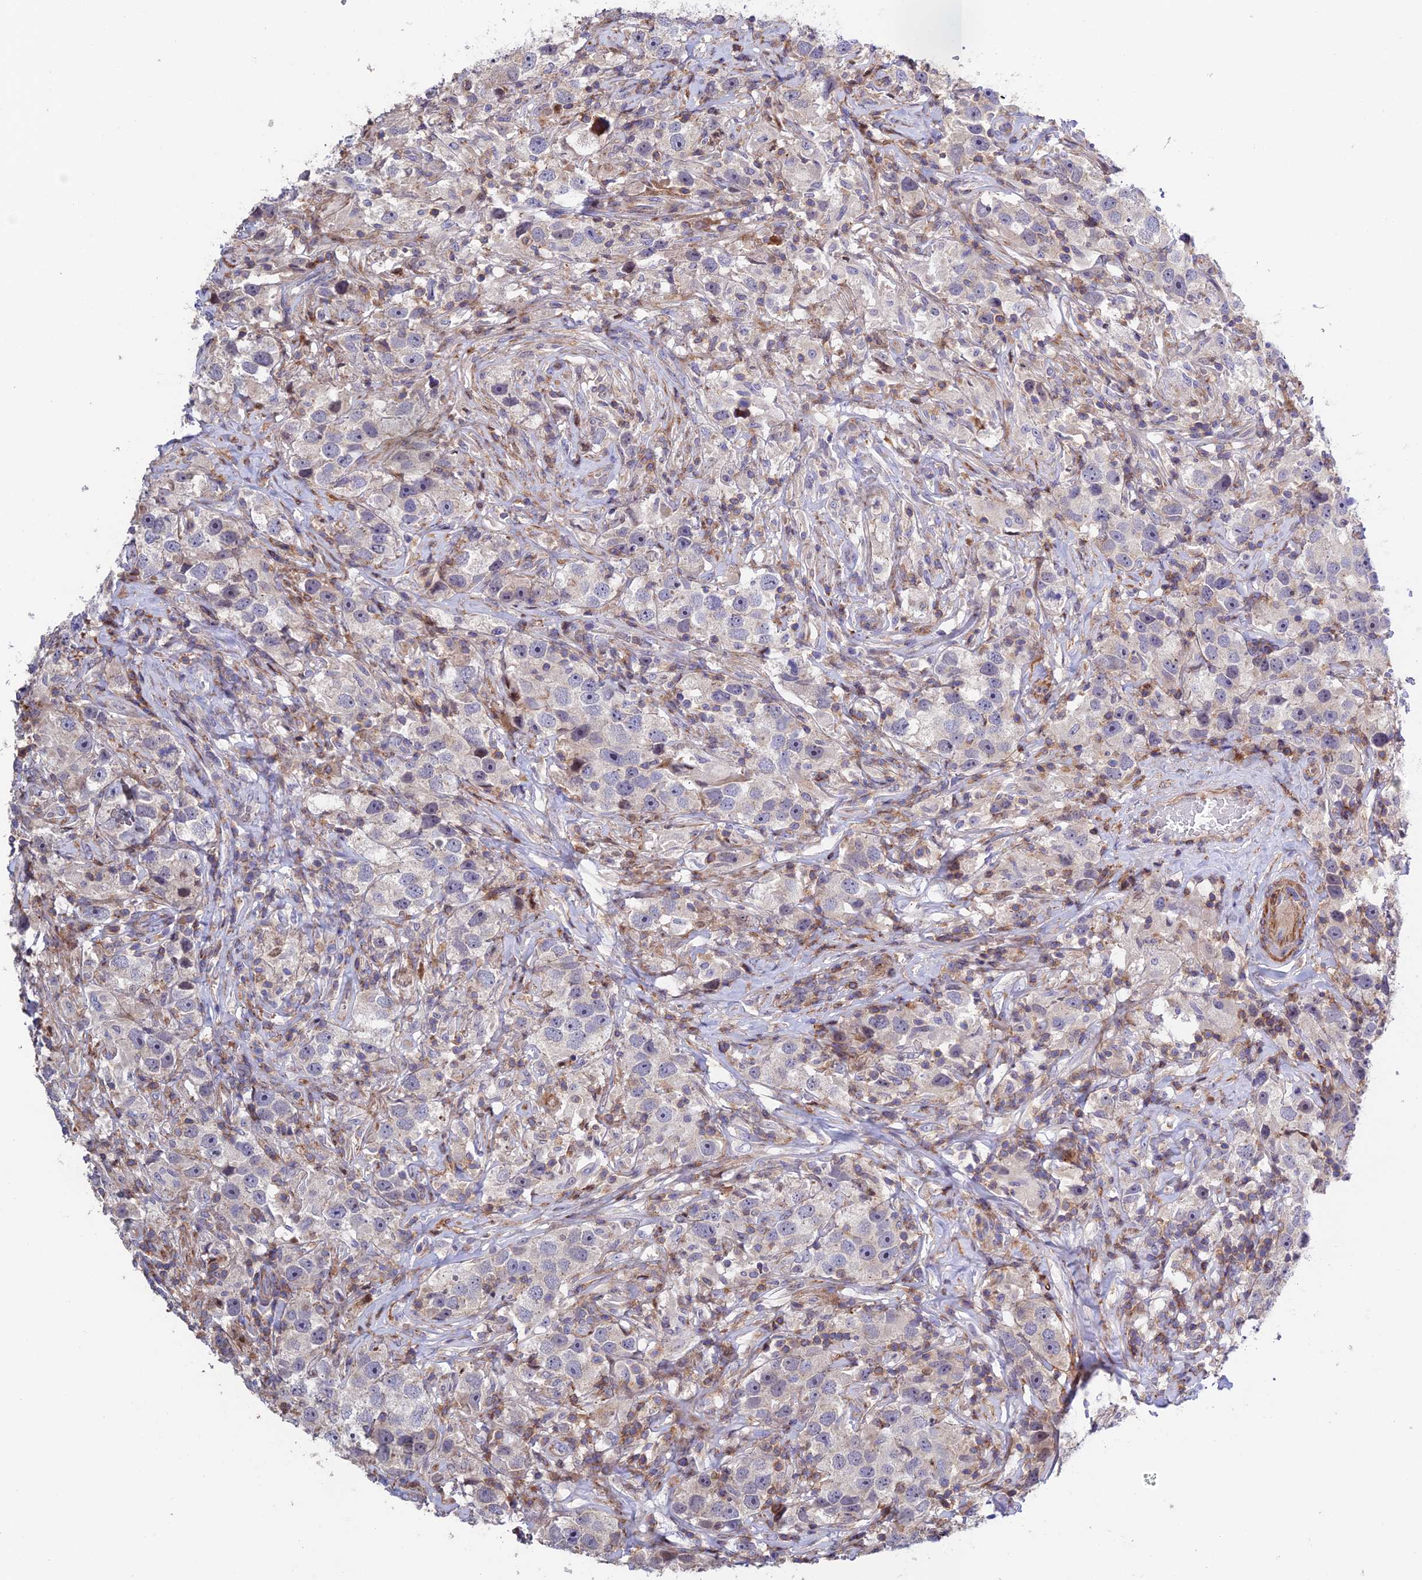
{"staining": {"intensity": "negative", "quantity": "none", "location": "none"}, "tissue": "testis cancer", "cell_type": "Tumor cells", "image_type": "cancer", "snomed": [{"axis": "morphology", "description": "Seminoma, NOS"}, {"axis": "topography", "description": "Testis"}], "caption": "Human testis cancer stained for a protein using IHC shows no positivity in tumor cells.", "gene": "PRIM1", "patient": {"sex": "male", "age": 49}}